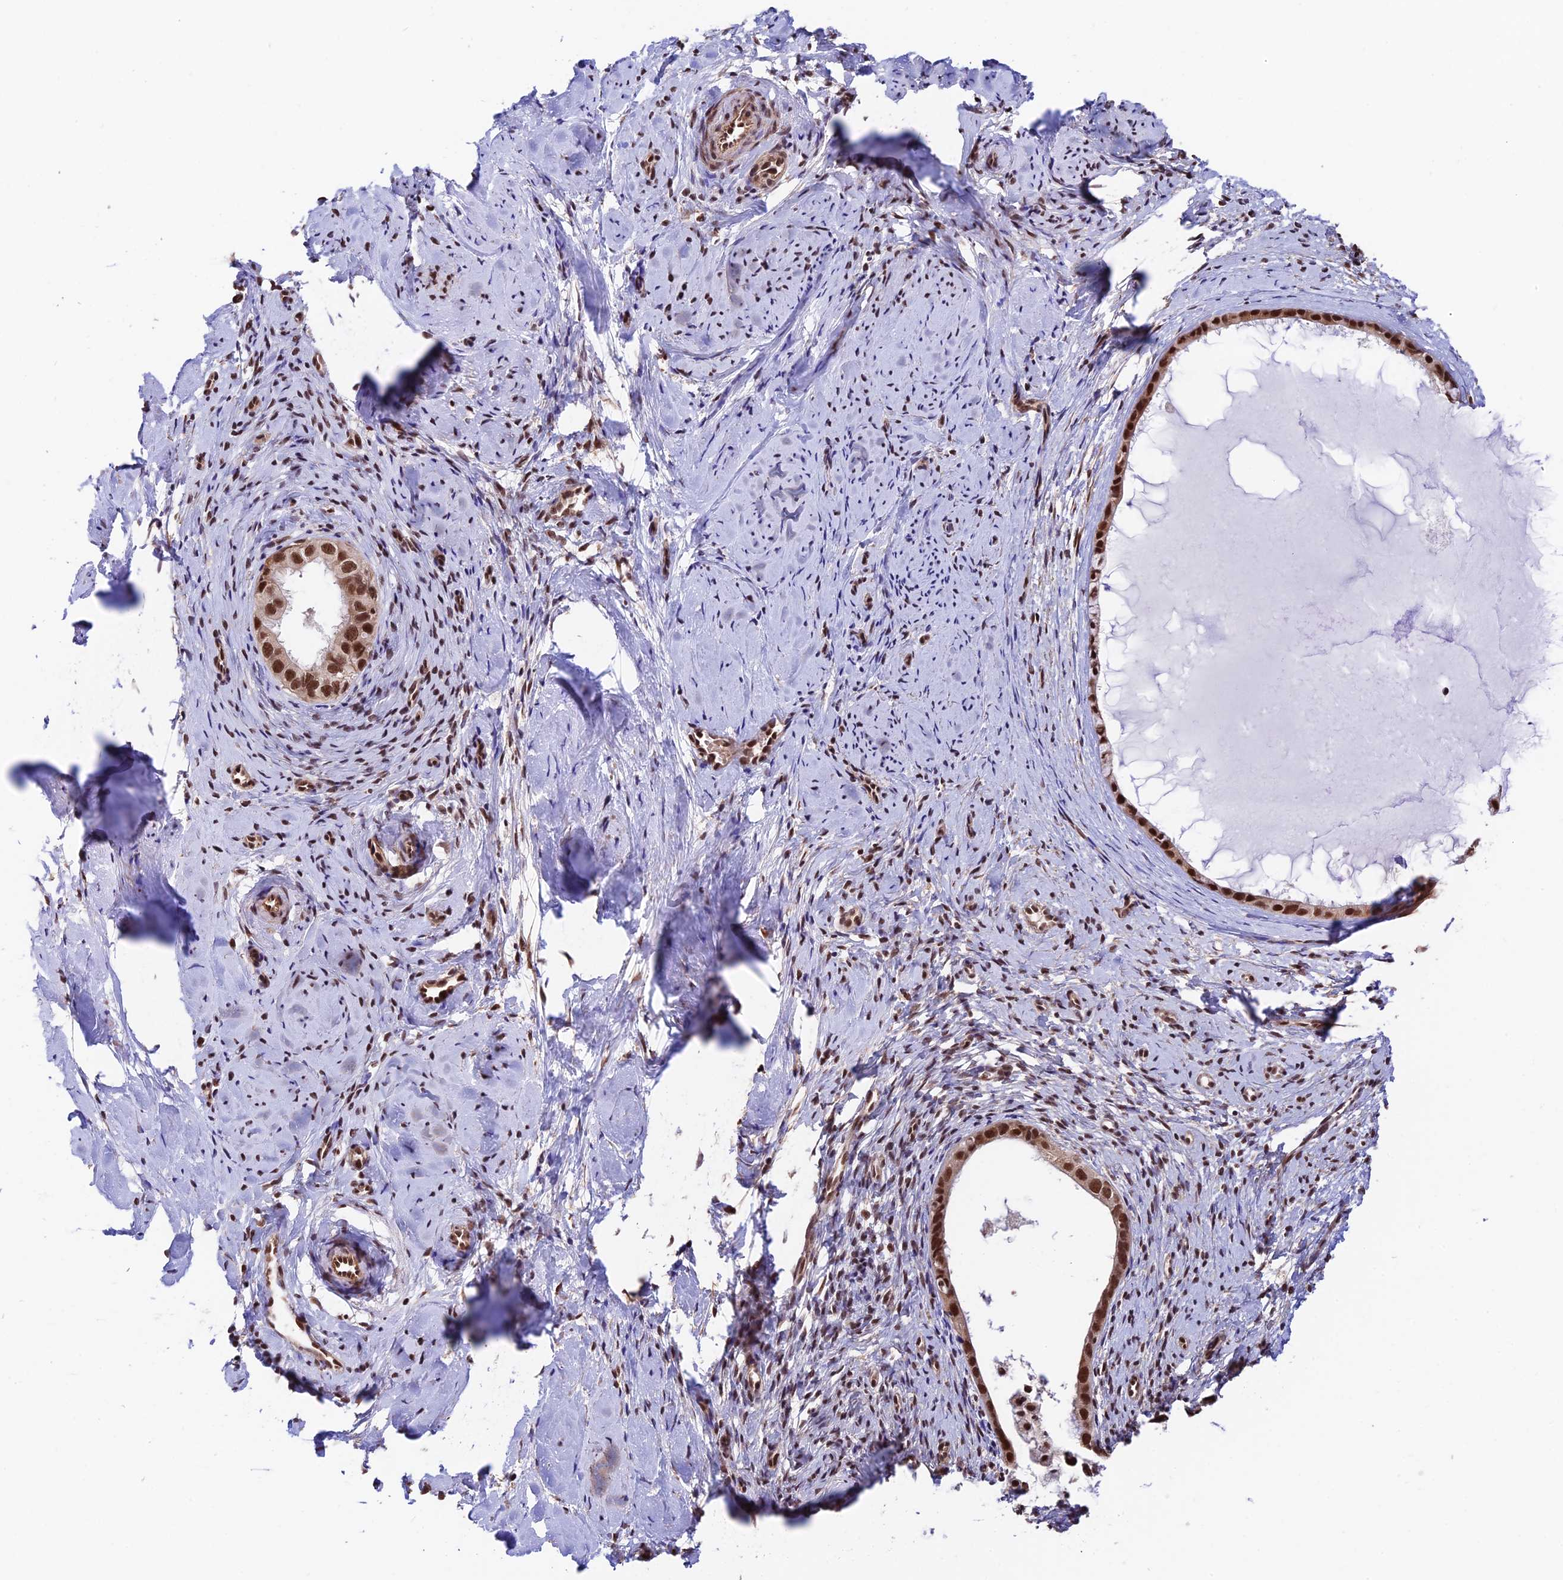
{"staining": {"intensity": "strong", "quantity": ">75%", "location": "nuclear"}, "tissue": "cervix", "cell_type": "Glandular cells", "image_type": "normal", "snomed": [{"axis": "morphology", "description": "Normal tissue, NOS"}, {"axis": "topography", "description": "Cervix"}], "caption": "Cervix stained for a protein reveals strong nuclear positivity in glandular cells. The staining was performed using DAB to visualize the protein expression in brown, while the nuclei were stained in blue with hematoxylin (Magnification: 20x).", "gene": "RBM42", "patient": {"sex": "female", "age": 57}}